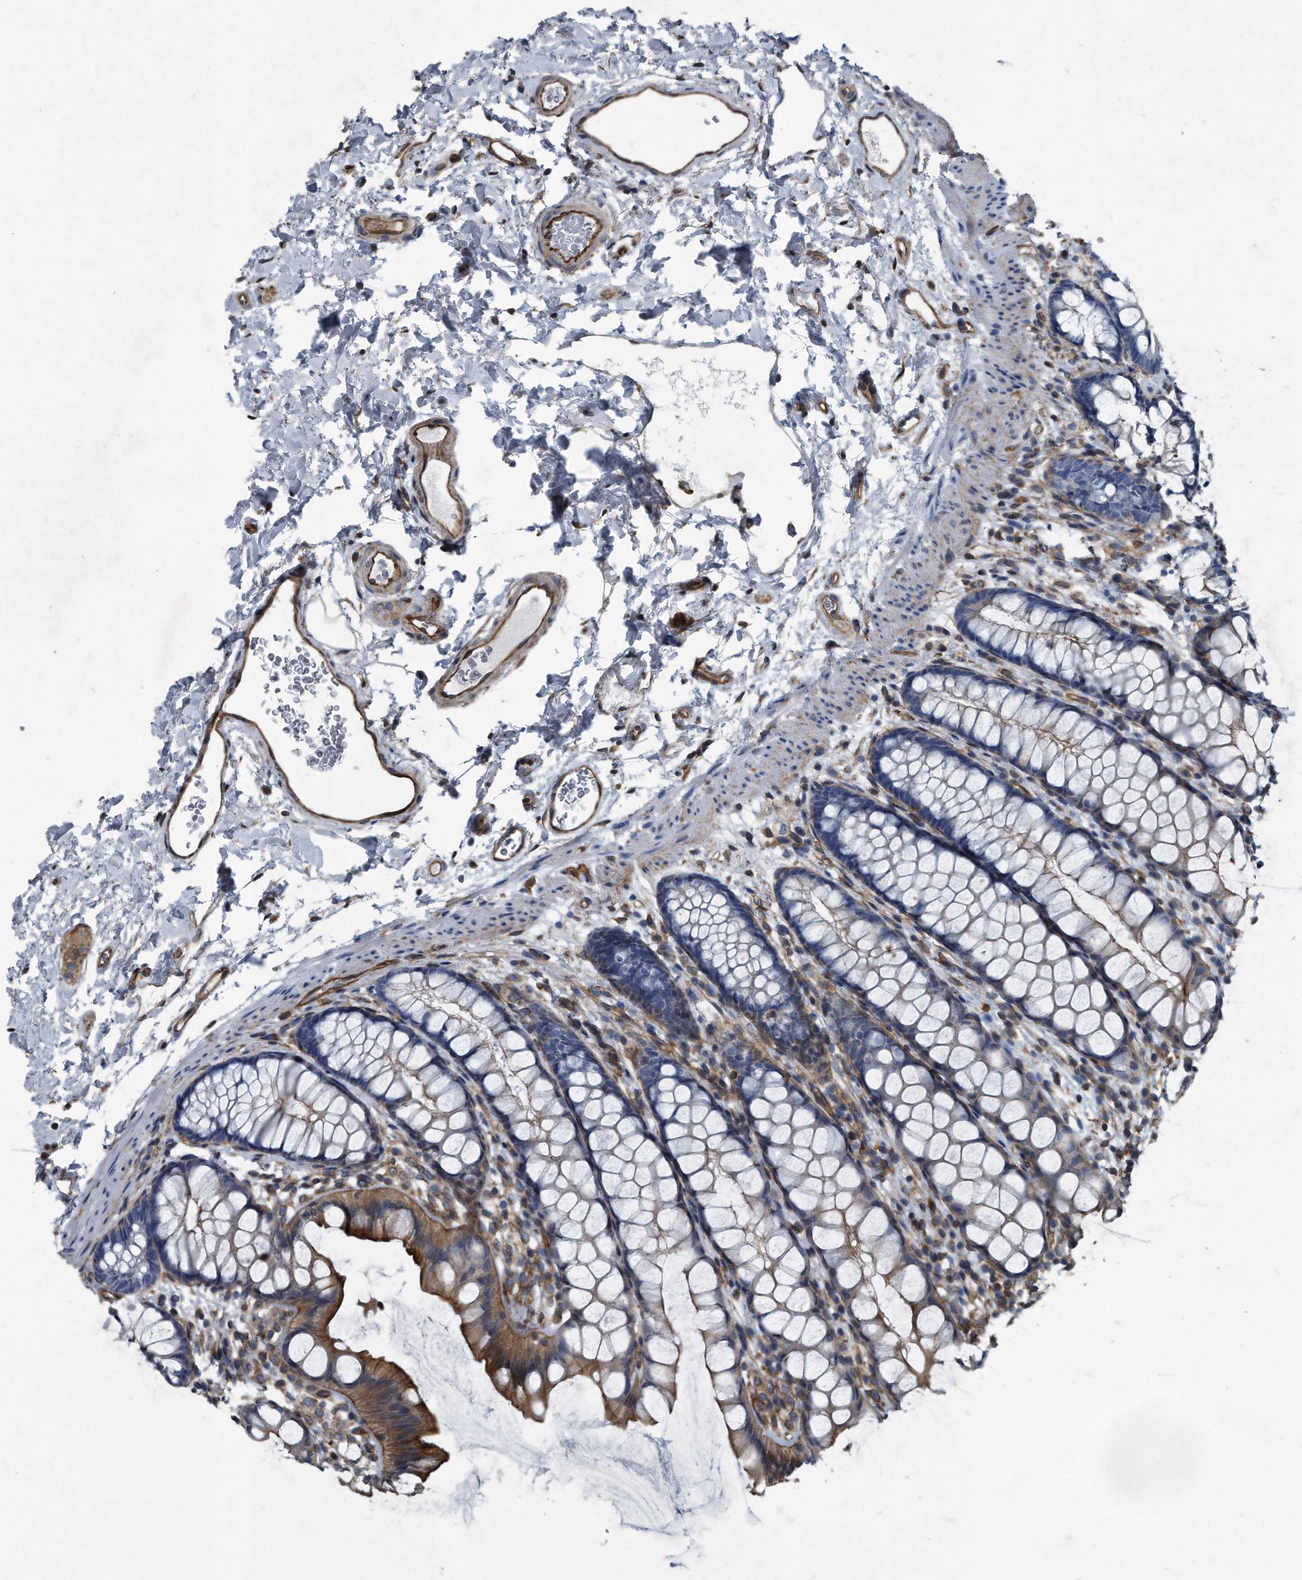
{"staining": {"intensity": "strong", "quantity": "<25%", "location": "cytoplasmic/membranous"}, "tissue": "rectum", "cell_type": "Glandular cells", "image_type": "normal", "snomed": [{"axis": "morphology", "description": "Normal tissue, NOS"}, {"axis": "topography", "description": "Rectum"}], "caption": "DAB (3,3'-diaminobenzidine) immunohistochemical staining of normal rectum displays strong cytoplasmic/membranous protein expression in approximately <25% of glandular cells.", "gene": "PLEC", "patient": {"sex": "female", "age": 65}}